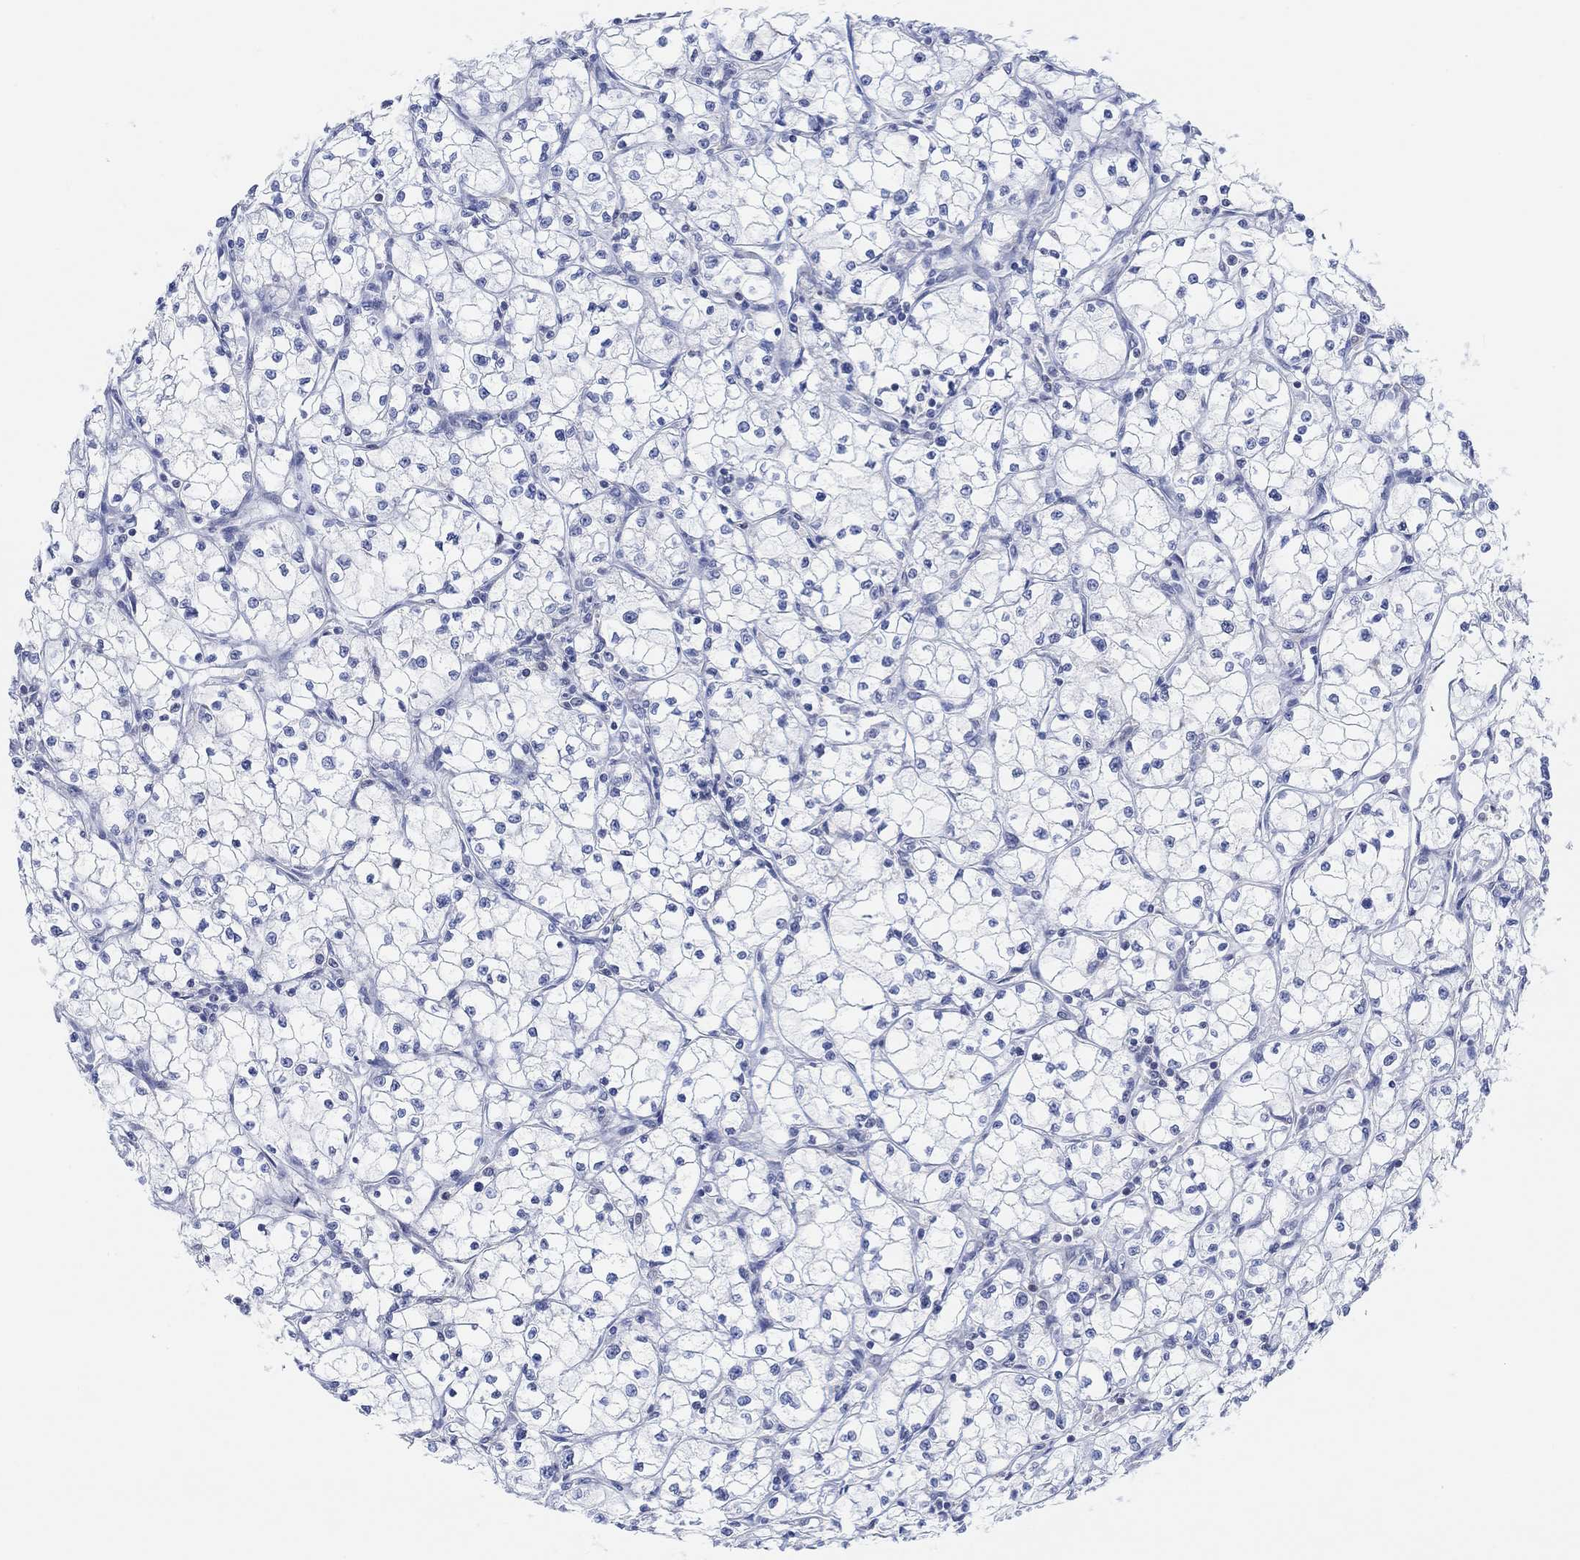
{"staining": {"intensity": "negative", "quantity": "none", "location": "none"}, "tissue": "renal cancer", "cell_type": "Tumor cells", "image_type": "cancer", "snomed": [{"axis": "morphology", "description": "Adenocarcinoma, NOS"}, {"axis": "topography", "description": "Kidney"}], "caption": "Tumor cells are negative for protein expression in human renal cancer (adenocarcinoma).", "gene": "MUC1", "patient": {"sex": "male", "age": 67}}